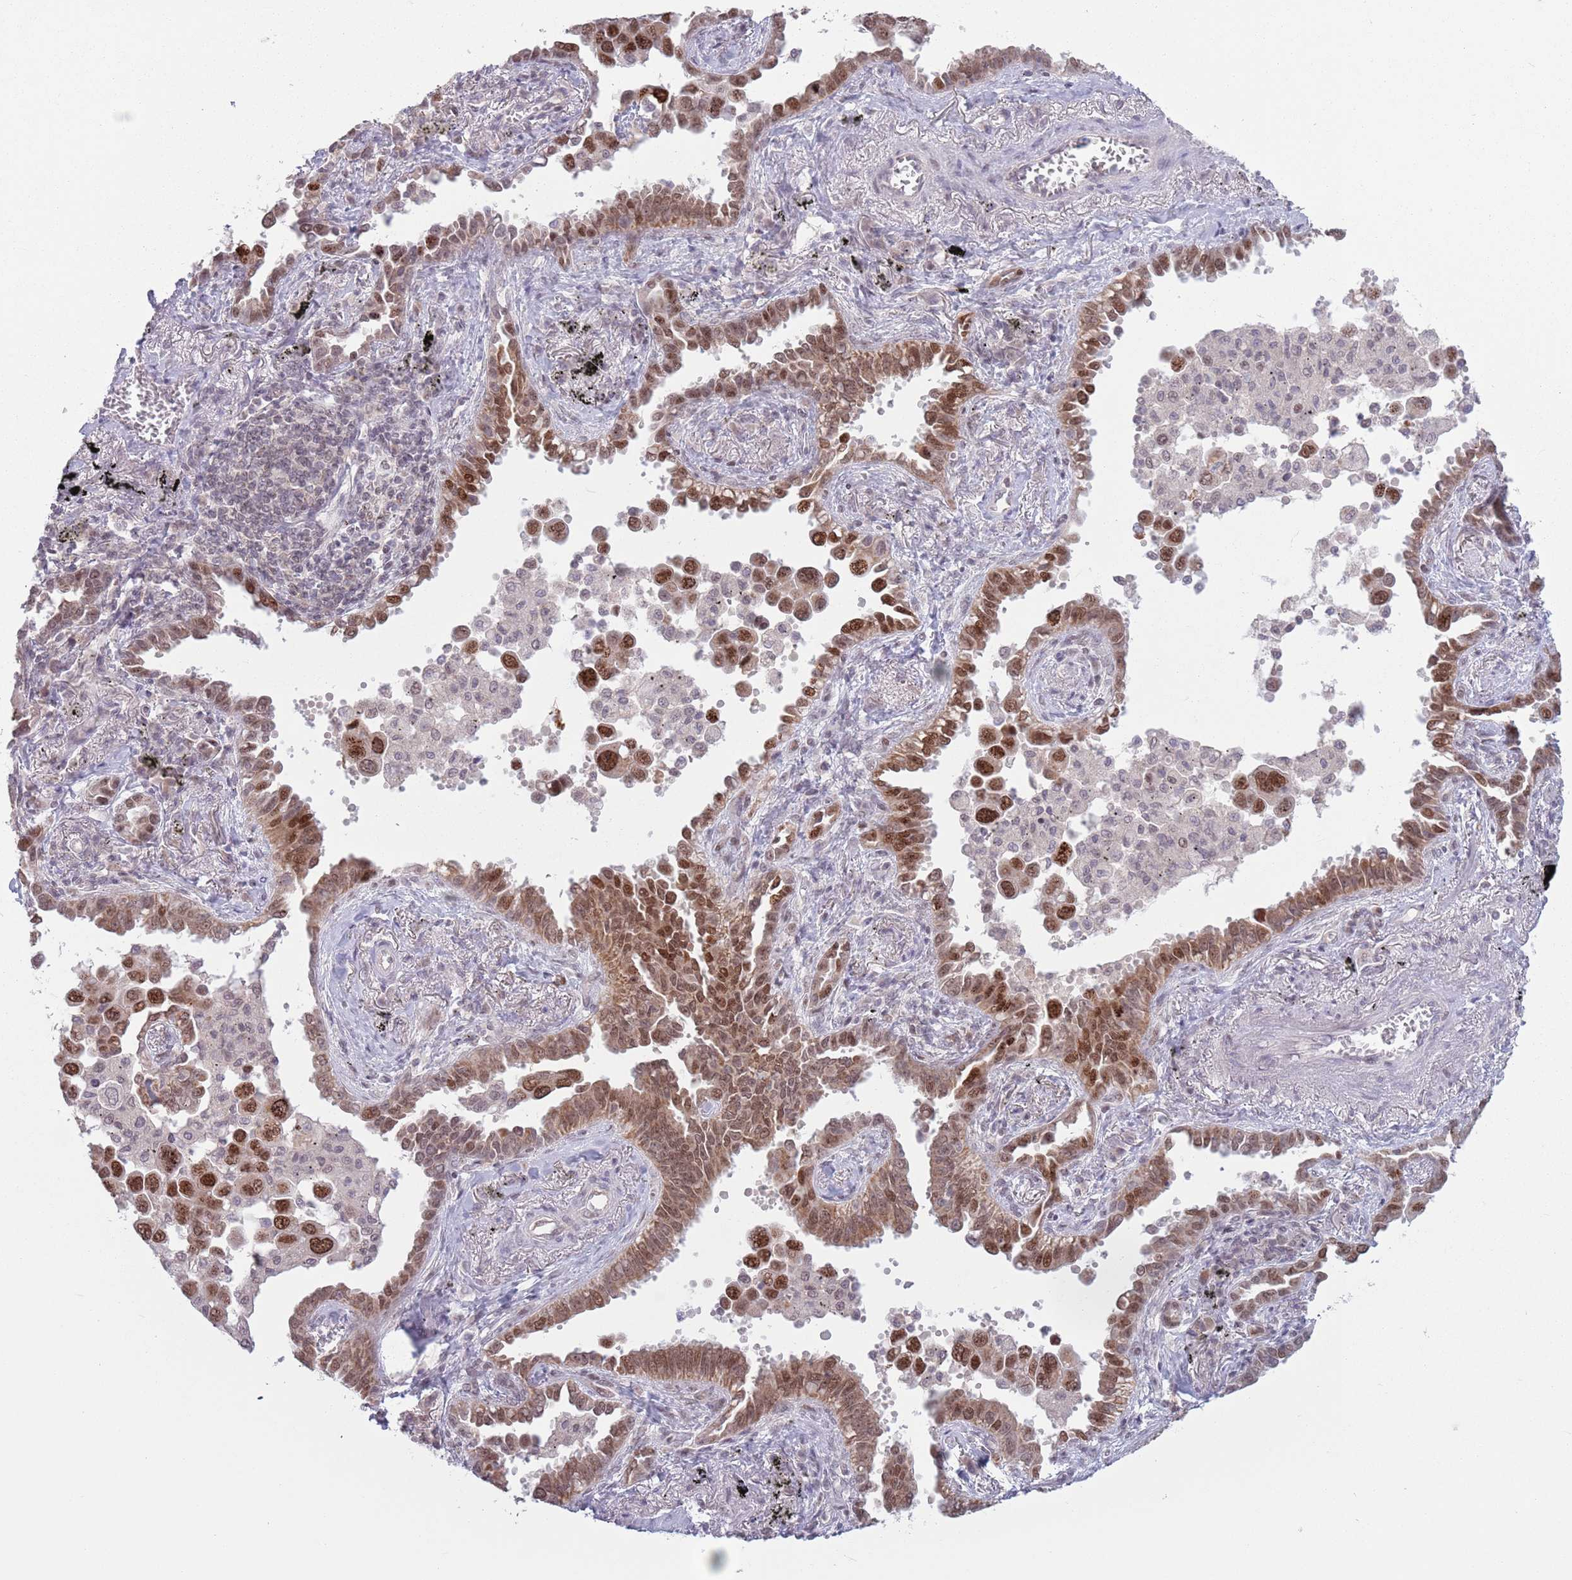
{"staining": {"intensity": "strong", "quantity": "25%-75%", "location": "cytoplasmic/membranous,nuclear"}, "tissue": "lung cancer", "cell_type": "Tumor cells", "image_type": "cancer", "snomed": [{"axis": "morphology", "description": "Adenocarcinoma, NOS"}, {"axis": "topography", "description": "Lung"}], "caption": "Strong cytoplasmic/membranous and nuclear protein expression is present in approximately 25%-75% of tumor cells in lung cancer (adenocarcinoma).", "gene": "MRPL34", "patient": {"sex": "male", "age": 67}}